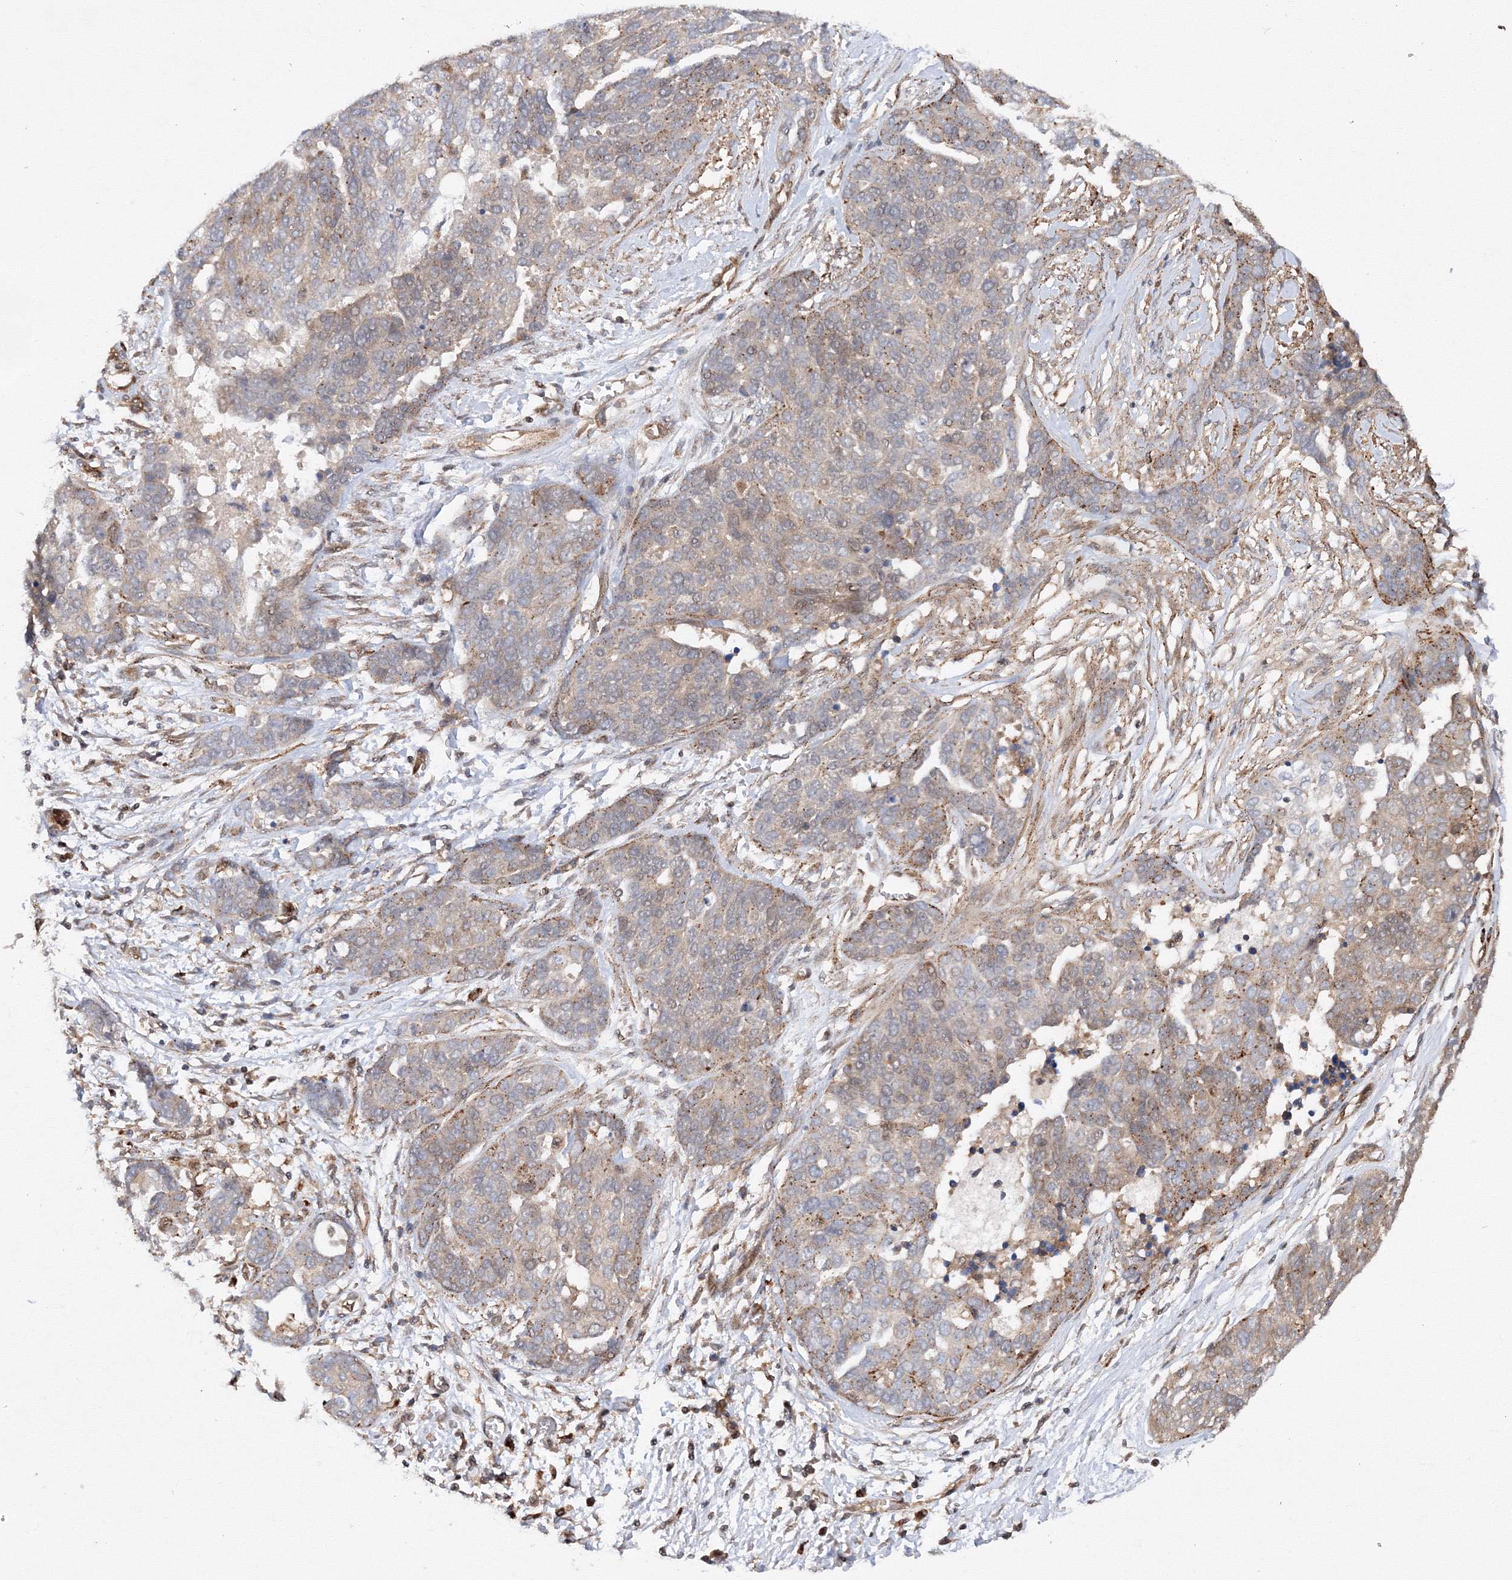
{"staining": {"intensity": "weak", "quantity": "25%-75%", "location": "cytoplasmic/membranous"}, "tissue": "ovarian cancer", "cell_type": "Tumor cells", "image_type": "cancer", "snomed": [{"axis": "morphology", "description": "Cystadenocarcinoma, serous, NOS"}, {"axis": "topography", "description": "Ovary"}], "caption": "Human ovarian cancer stained with a protein marker reveals weak staining in tumor cells.", "gene": "DCTD", "patient": {"sex": "female", "age": 44}}